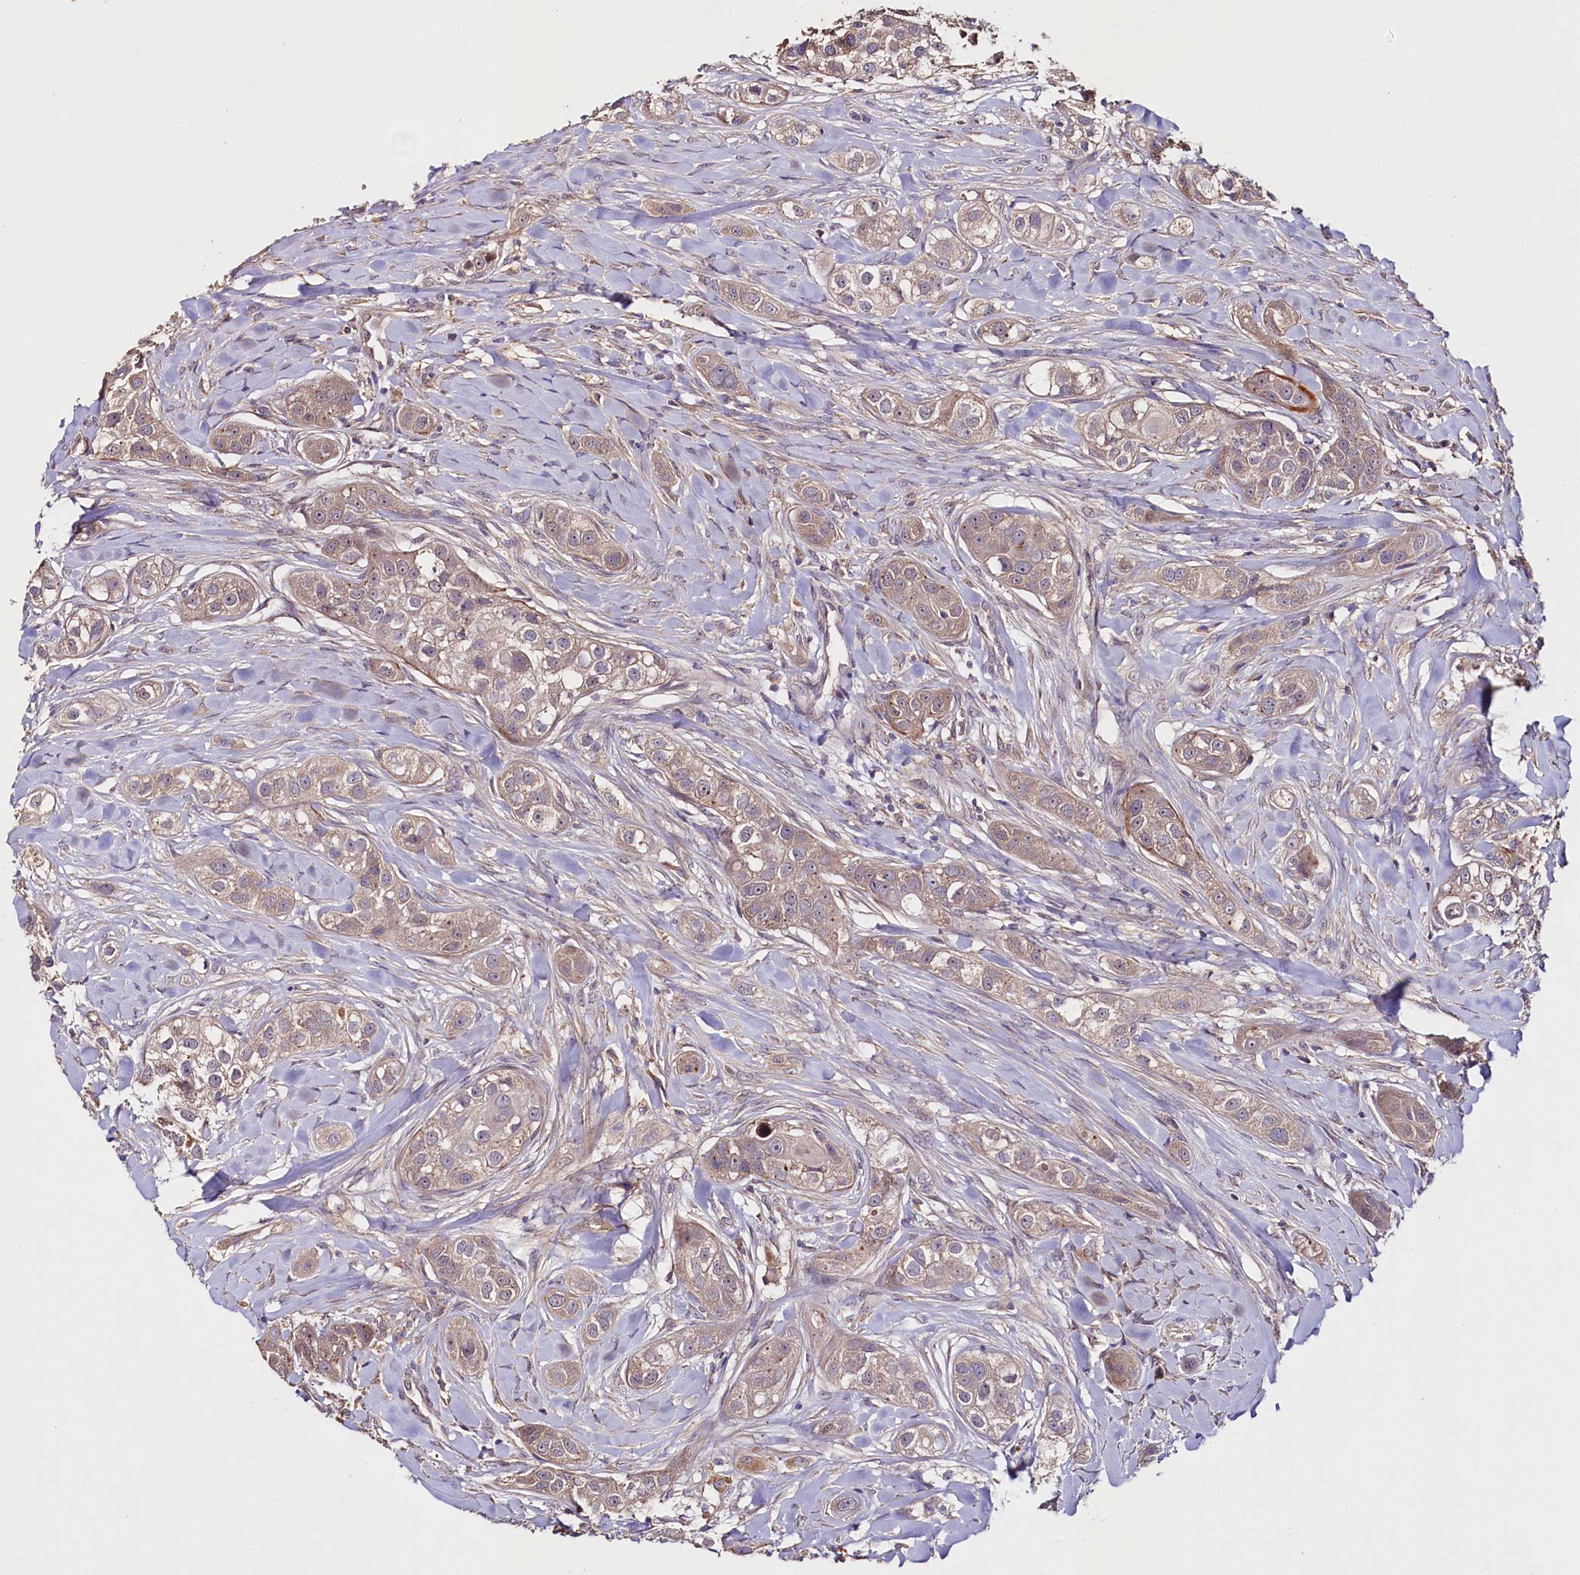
{"staining": {"intensity": "weak", "quantity": "25%-75%", "location": "cytoplasmic/membranous"}, "tissue": "head and neck cancer", "cell_type": "Tumor cells", "image_type": "cancer", "snomed": [{"axis": "morphology", "description": "Normal tissue, NOS"}, {"axis": "morphology", "description": "Squamous cell carcinoma, NOS"}, {"axis": "topography", "description": "Skeletal muscle"}, {"axis": "topography", "description": "Head-Neck"}], "caption": "A histopathology image showing weak cytoplasmic/membranous positivity in approximately 25%-75% of tumor cells in head and neck cancer, as visualized by brown immunohistochemical staining.", "gene": "ETFBKMT", "patient": {"sex": "male", "age": 51}}